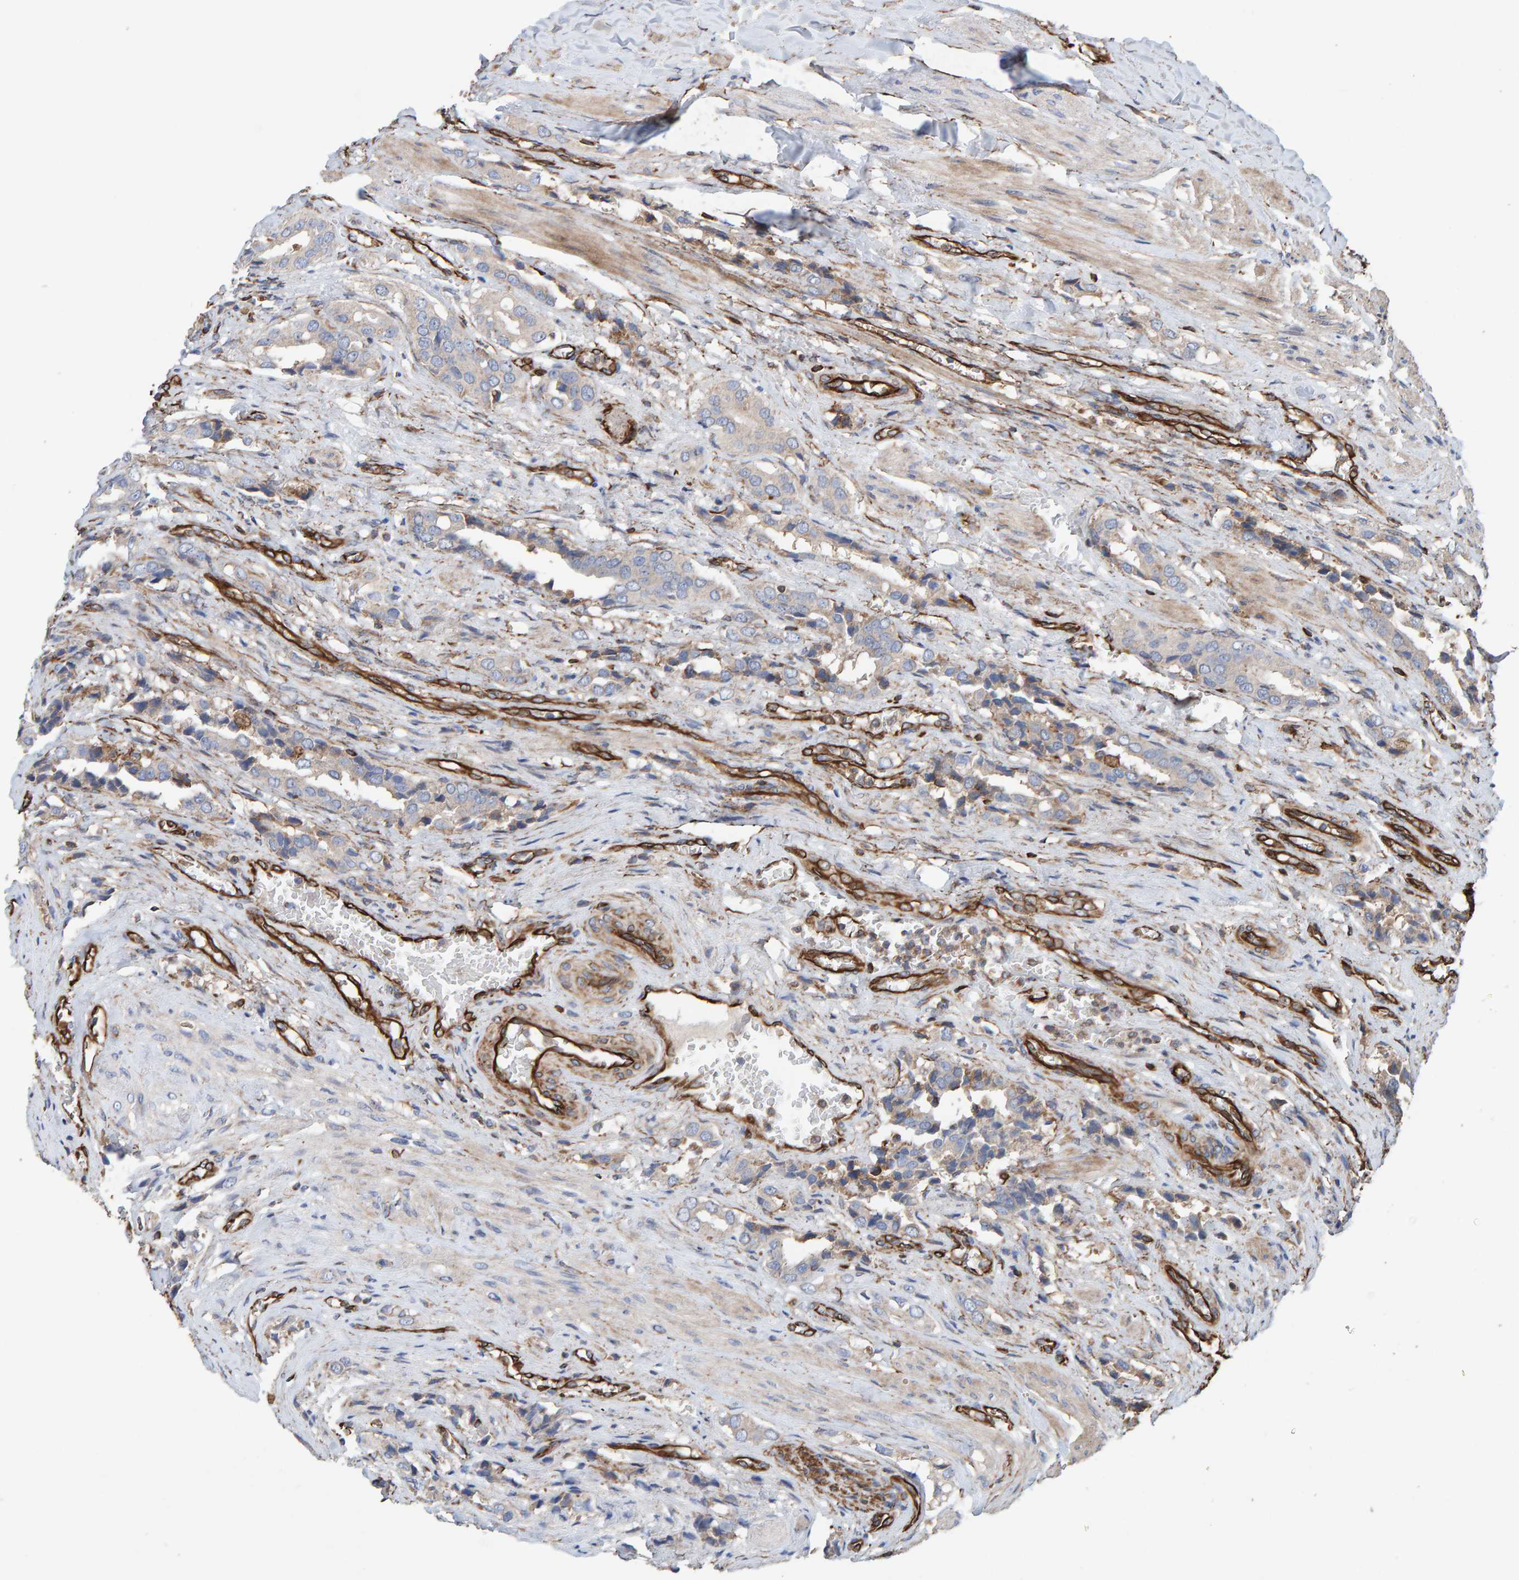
{"staining": {"intensity": "weak", "quantity": "<25%", "location": "cytoplasmic/membranous"}, "tissue": "prostate cancer", "cell_type": "Tumor cells", "image_type": "cancer", "snomed": [{"axis": "morphology", "description": "Adenocarcinoma, High grade"}, {"axis": "topography", "description": "Prostate"}], "caption": "An IHC micrograph of high-grade adenocarcinoma (prostate) is shown. There is no staining in tumor cells of high-grade adenocarcinoma (prostate). (DAB (3,3'-diaminobenzidine) immunohistochemistry (IHC) with hematoxylin counter stain).", "gene": "ZNF347", "patient": {"sex": "male", "age": 52}}